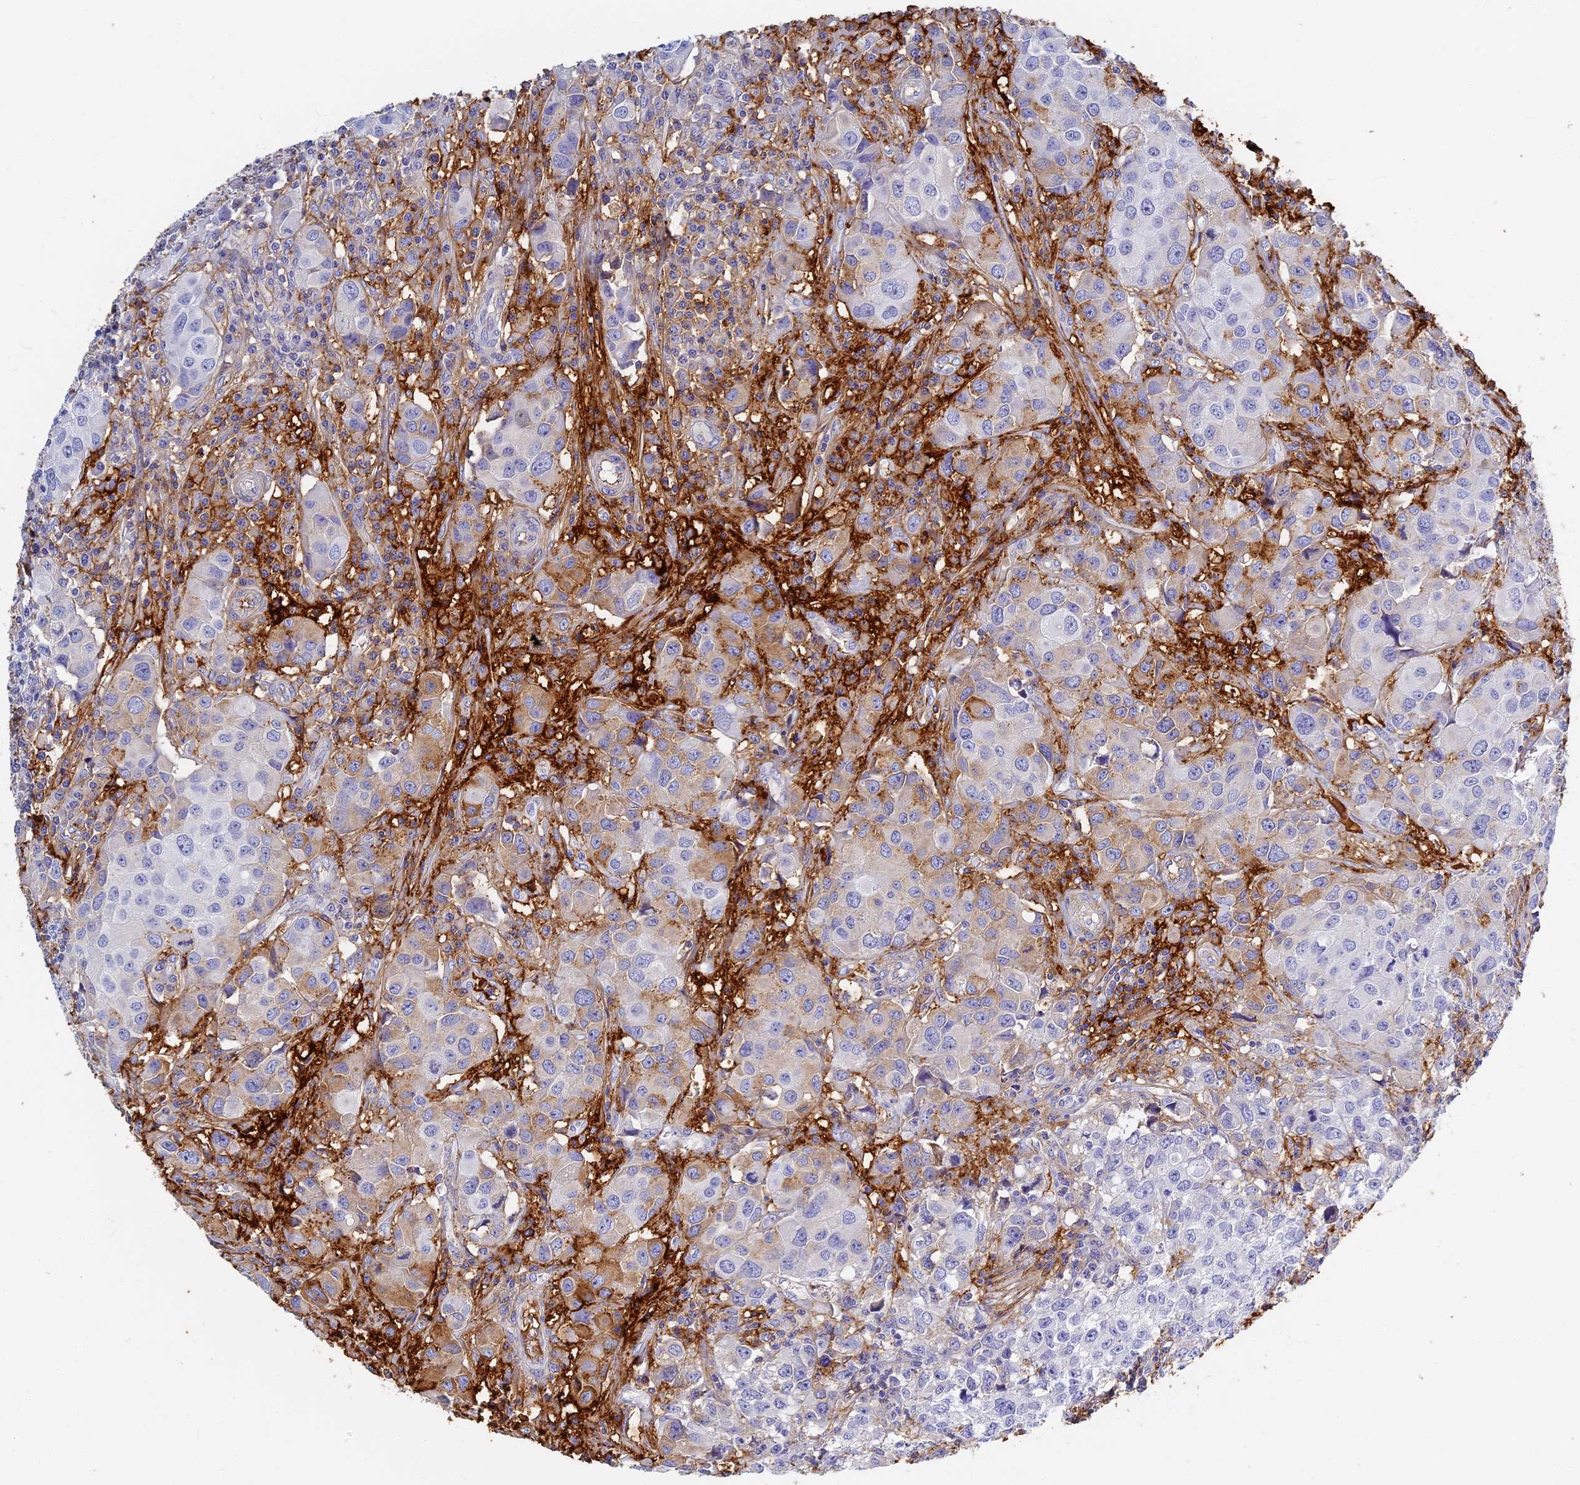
{"staining": {"intensity": "moderate", "quantity": "<25%", "location": "cytoplasmic/membranous"}, "tissue": "urothelial cancer", "cell_type": "Tumor cells", "image_type": "cancer", "snomed": [{"axis": "morphology", "description": "Urothelial carcinoma, High grade"}, {"axis": "topography", "description": "Urinary bladder"}], "caption": "A high-resolution histopathology image shows immunohistochemistry staining of urothelial carcinoma (high-grade), which demonstrates moderate cytoplasmic/membranous positivity in about <25% of tumor cells.", "gene": "ITIH1", "patient": {"sex": "female", "age": 75}}